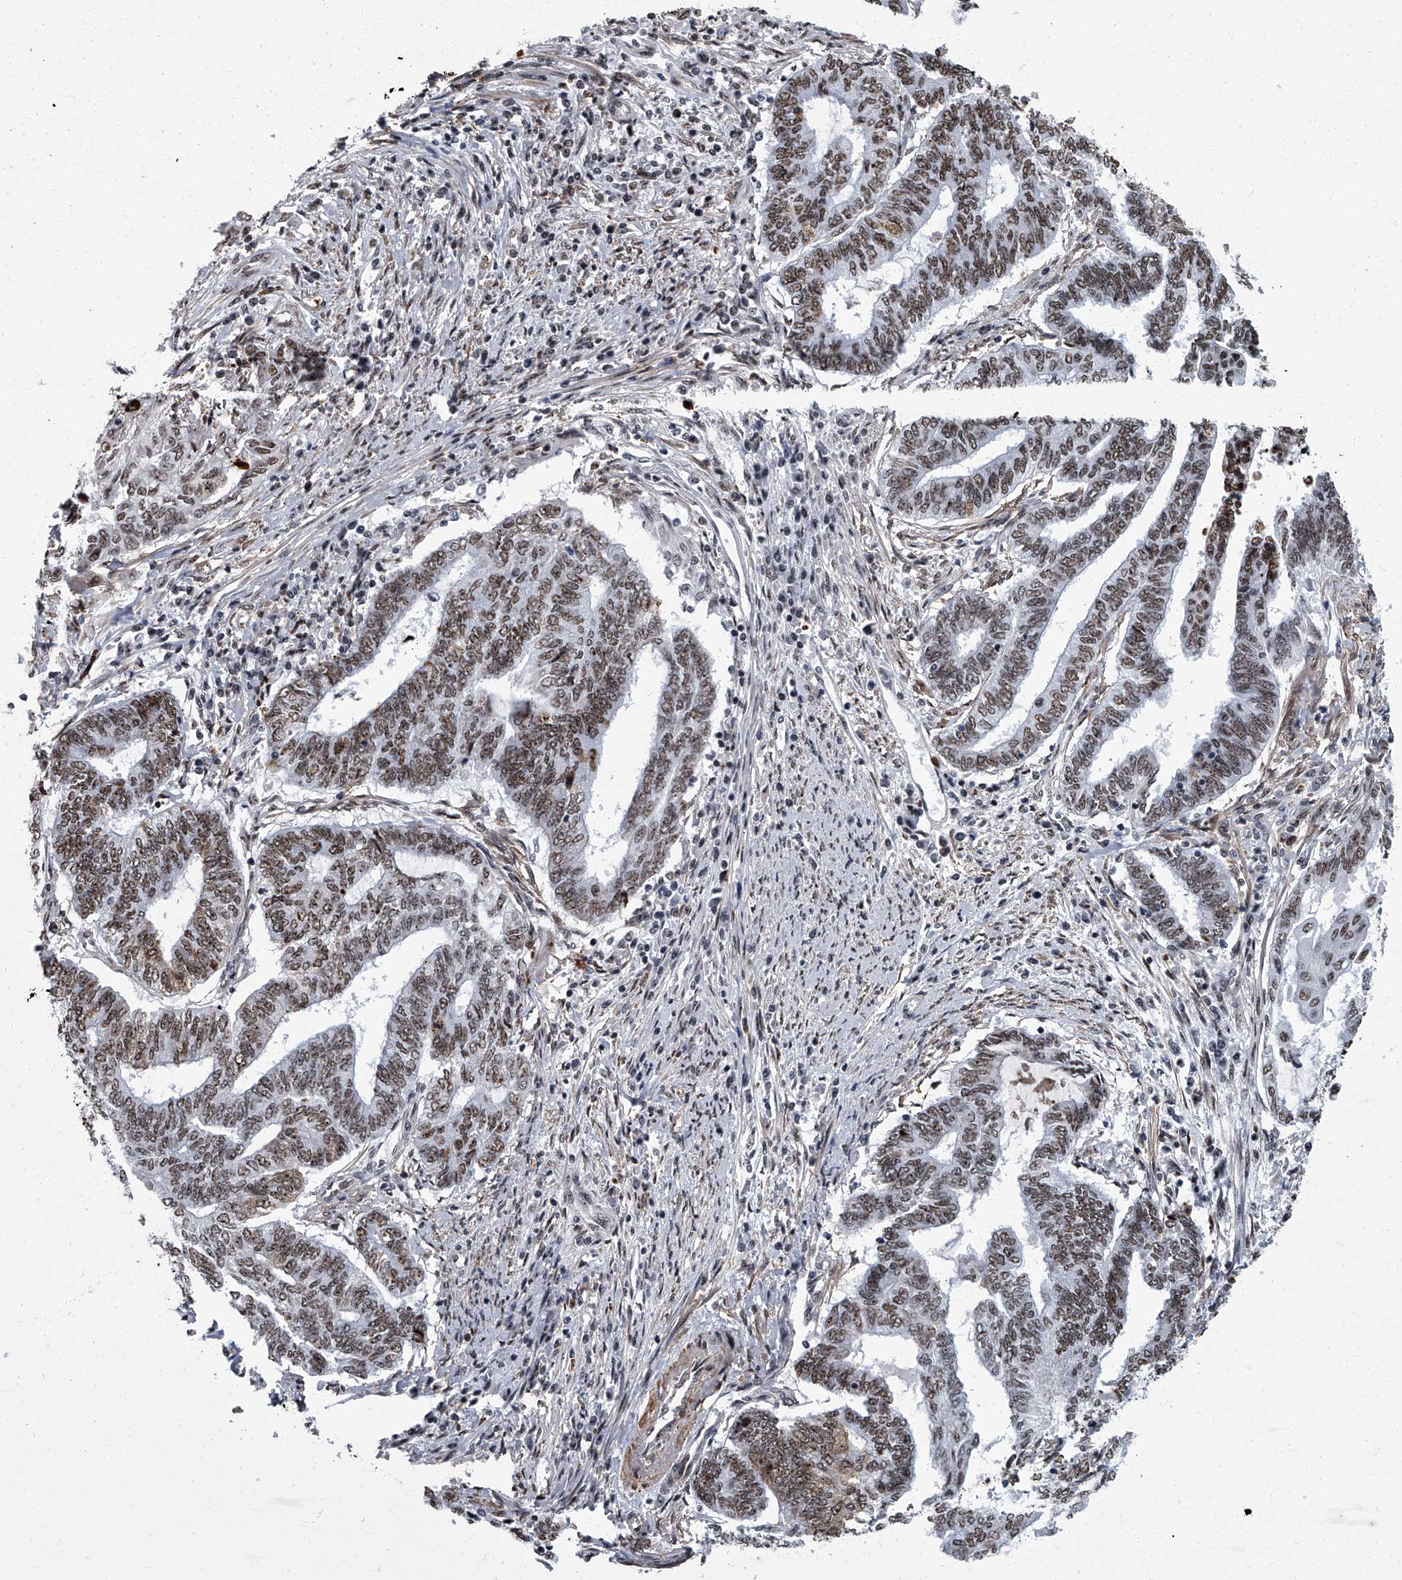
{"staining": {"intensity": "moderate", "quantity": ">75%", "location": "nuclear"}, "tissue": "endometrial cancer", "cell_type": "Tumor cells", "image_type": "cancer", "snomed": [{"axis": "morphology", "description": "Adenocarcinoma, NOS"}, {"axis": "topography", "description": "Uterus"}, {"axis": "topography", "description": "Endometrium"}], "caption": "Immunohistochemical staining of adenocarcinoma (endometrial) displays medium levels of moderate nuclear protein expression in about >75% of tumor cells.", "gene": "ZNF518B", "patient": {"sex": "female", "age": 70}}